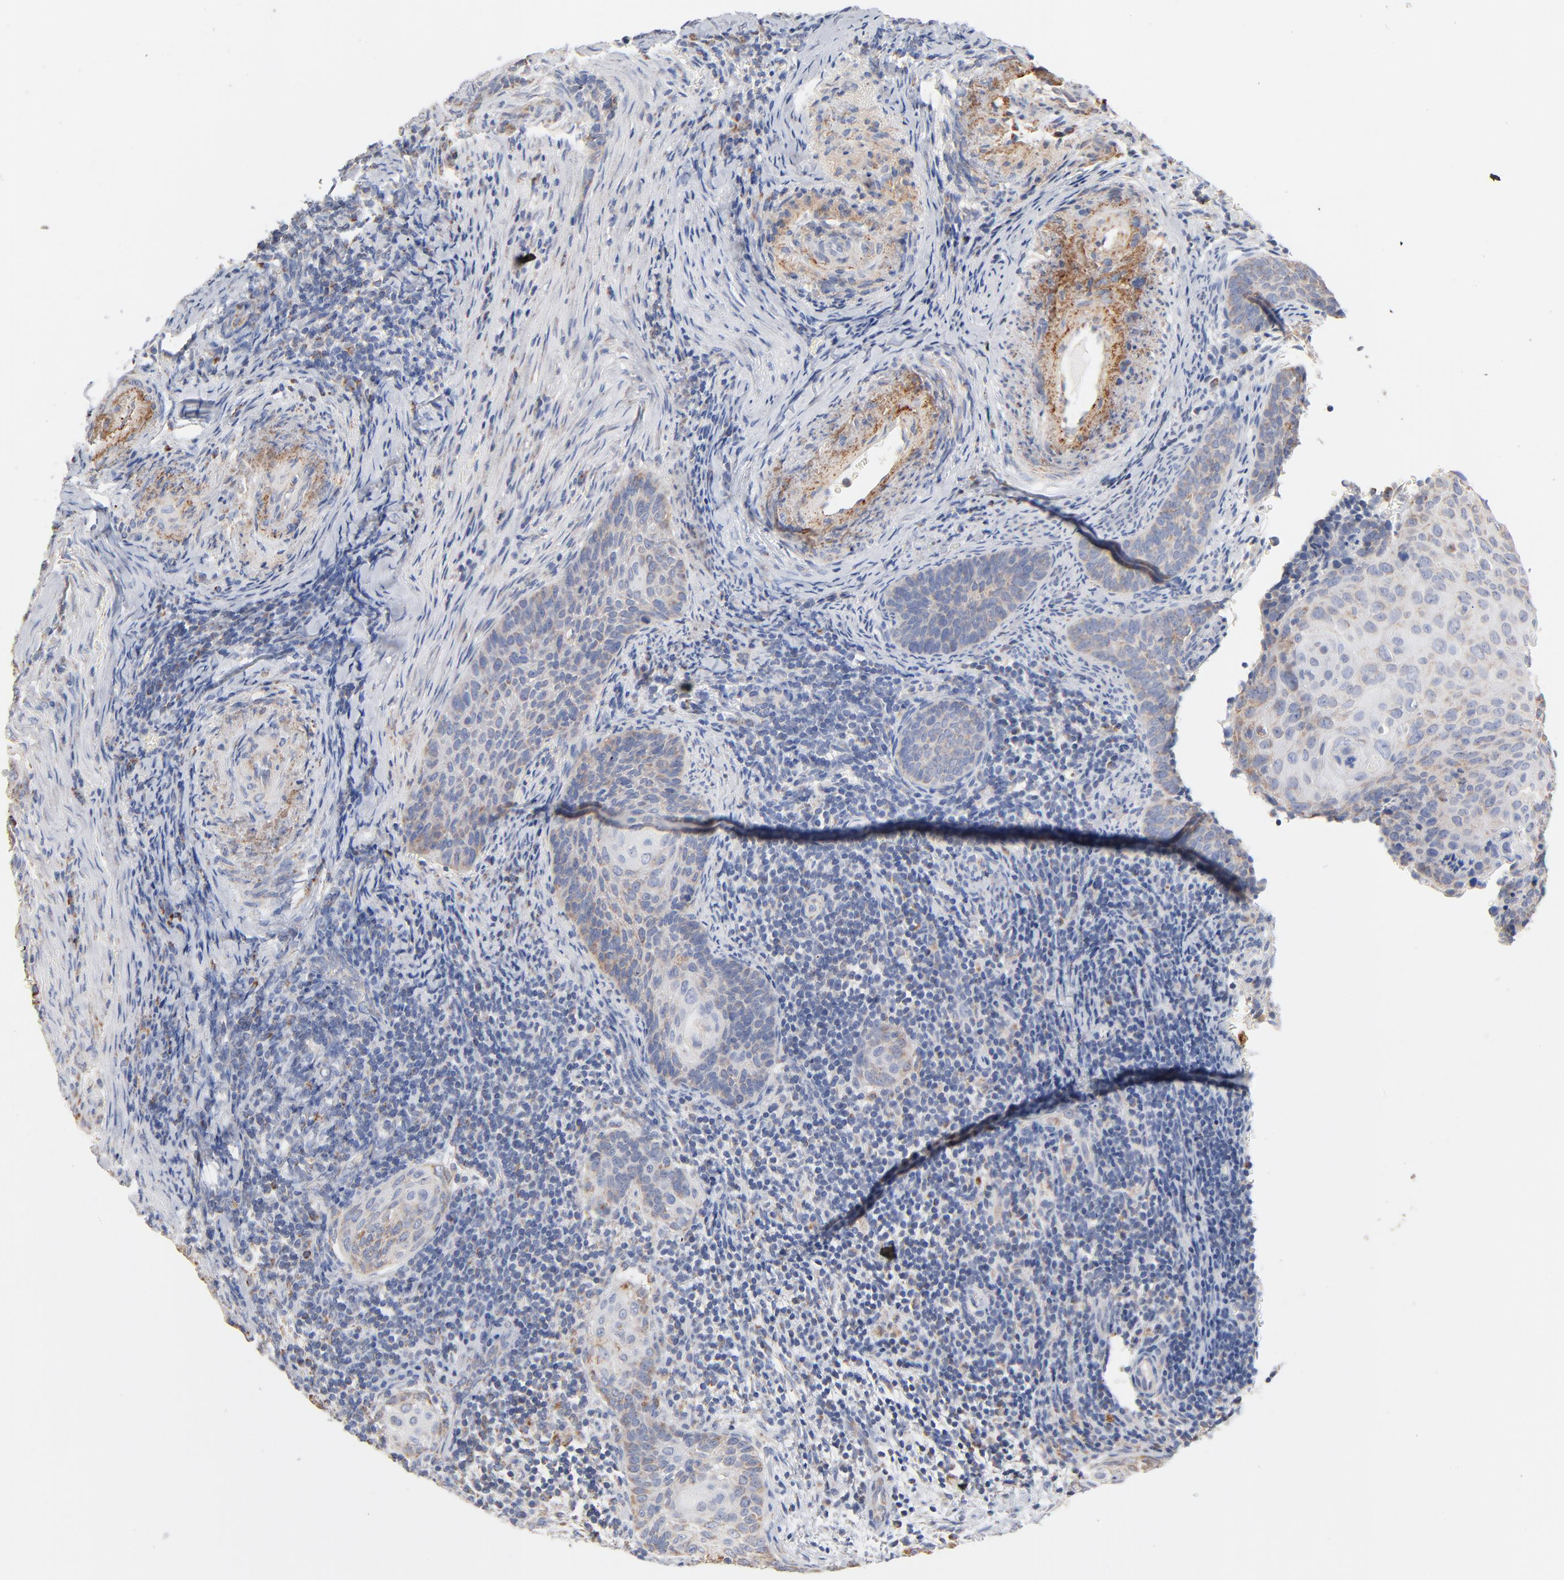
{"staining": {"intensity": "weak", "quantity": ">75%", "location": "cytoplasmic/membranous"}, "tissue": "cervical cancer", "cell_type": "Tumor cells", "image_type": "cancer", "snomed": [{"axis": "morphology", "description": "Squamous cell carcinoma, NOS"}, {"axis": "topography", "description": "Cervix"}], "caption": "IHC staining of cervical cancer, which demonstrates low levels of weak cytoplasmic/membranous staining in approximately >75% of tumor cells indicating weak cytoplasmic/membranous protein staining. The staining was performed using DAB (brown) for protein detection and nuclei were counterstained in hematoxylin (blue).", "gene": "UQCRC1", "patient": {"sex": "female", "age": 33}}